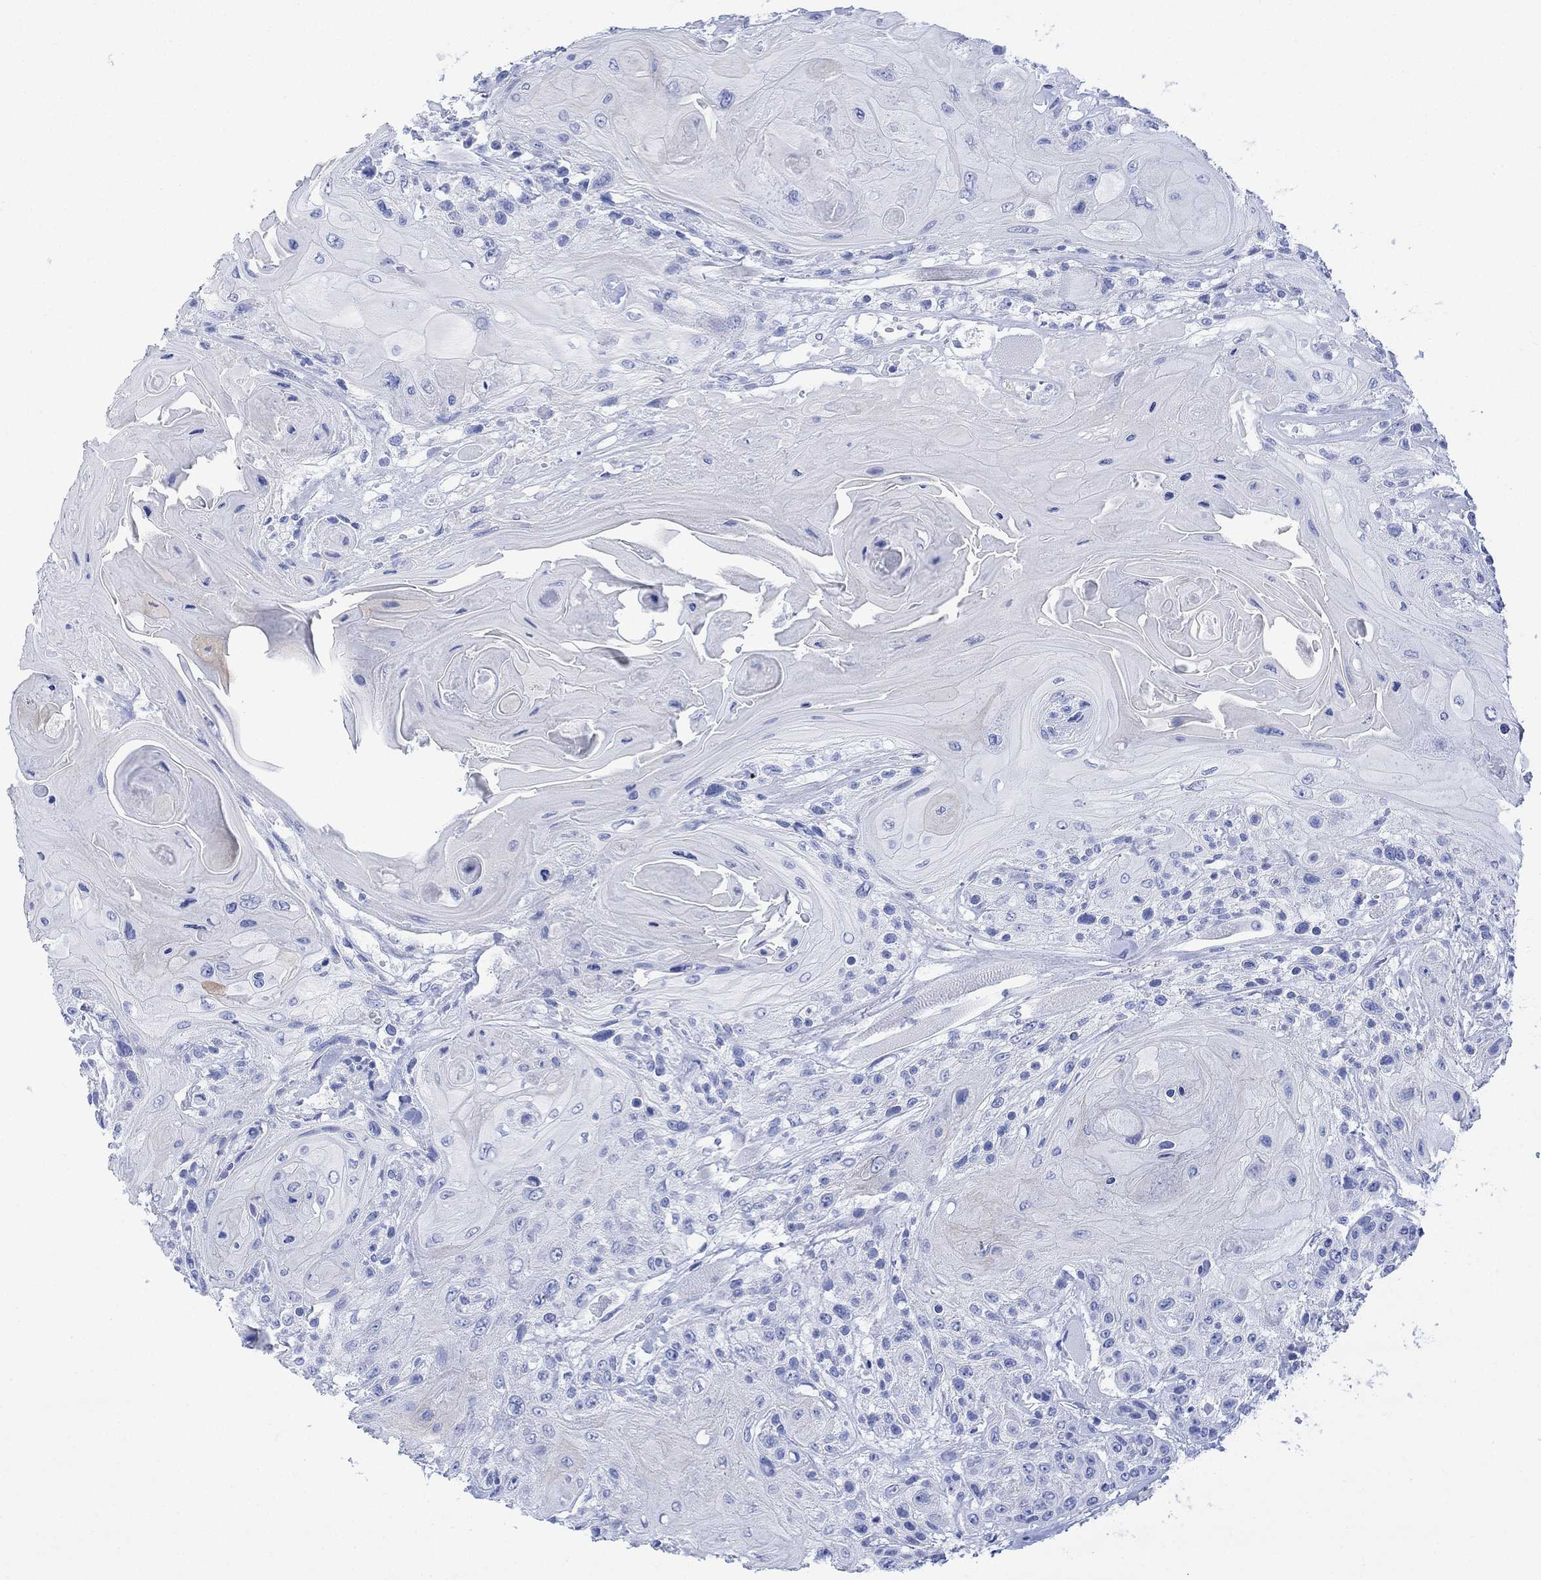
{"staining": {"intensity": "negative", "quantity": "none", "location": "none"}, "tissue": "head and neck cancer", "cell_type": "Tumor cells", "image_type": "cancer", "snomed": [{"axis": "morphology", "description": "Squamous cell carcinoma, NOS"}, {"axis": "topography", "description": "Head-Neck"}], "caption": "Immunohistochemistry (IHC) image of squamous cell carcinoma (head and neck) stained for a protein (brown), which reveals no staining in tumor cells.", "gene": "CELF4", "patient": {"sex": "female", "age": 59}}